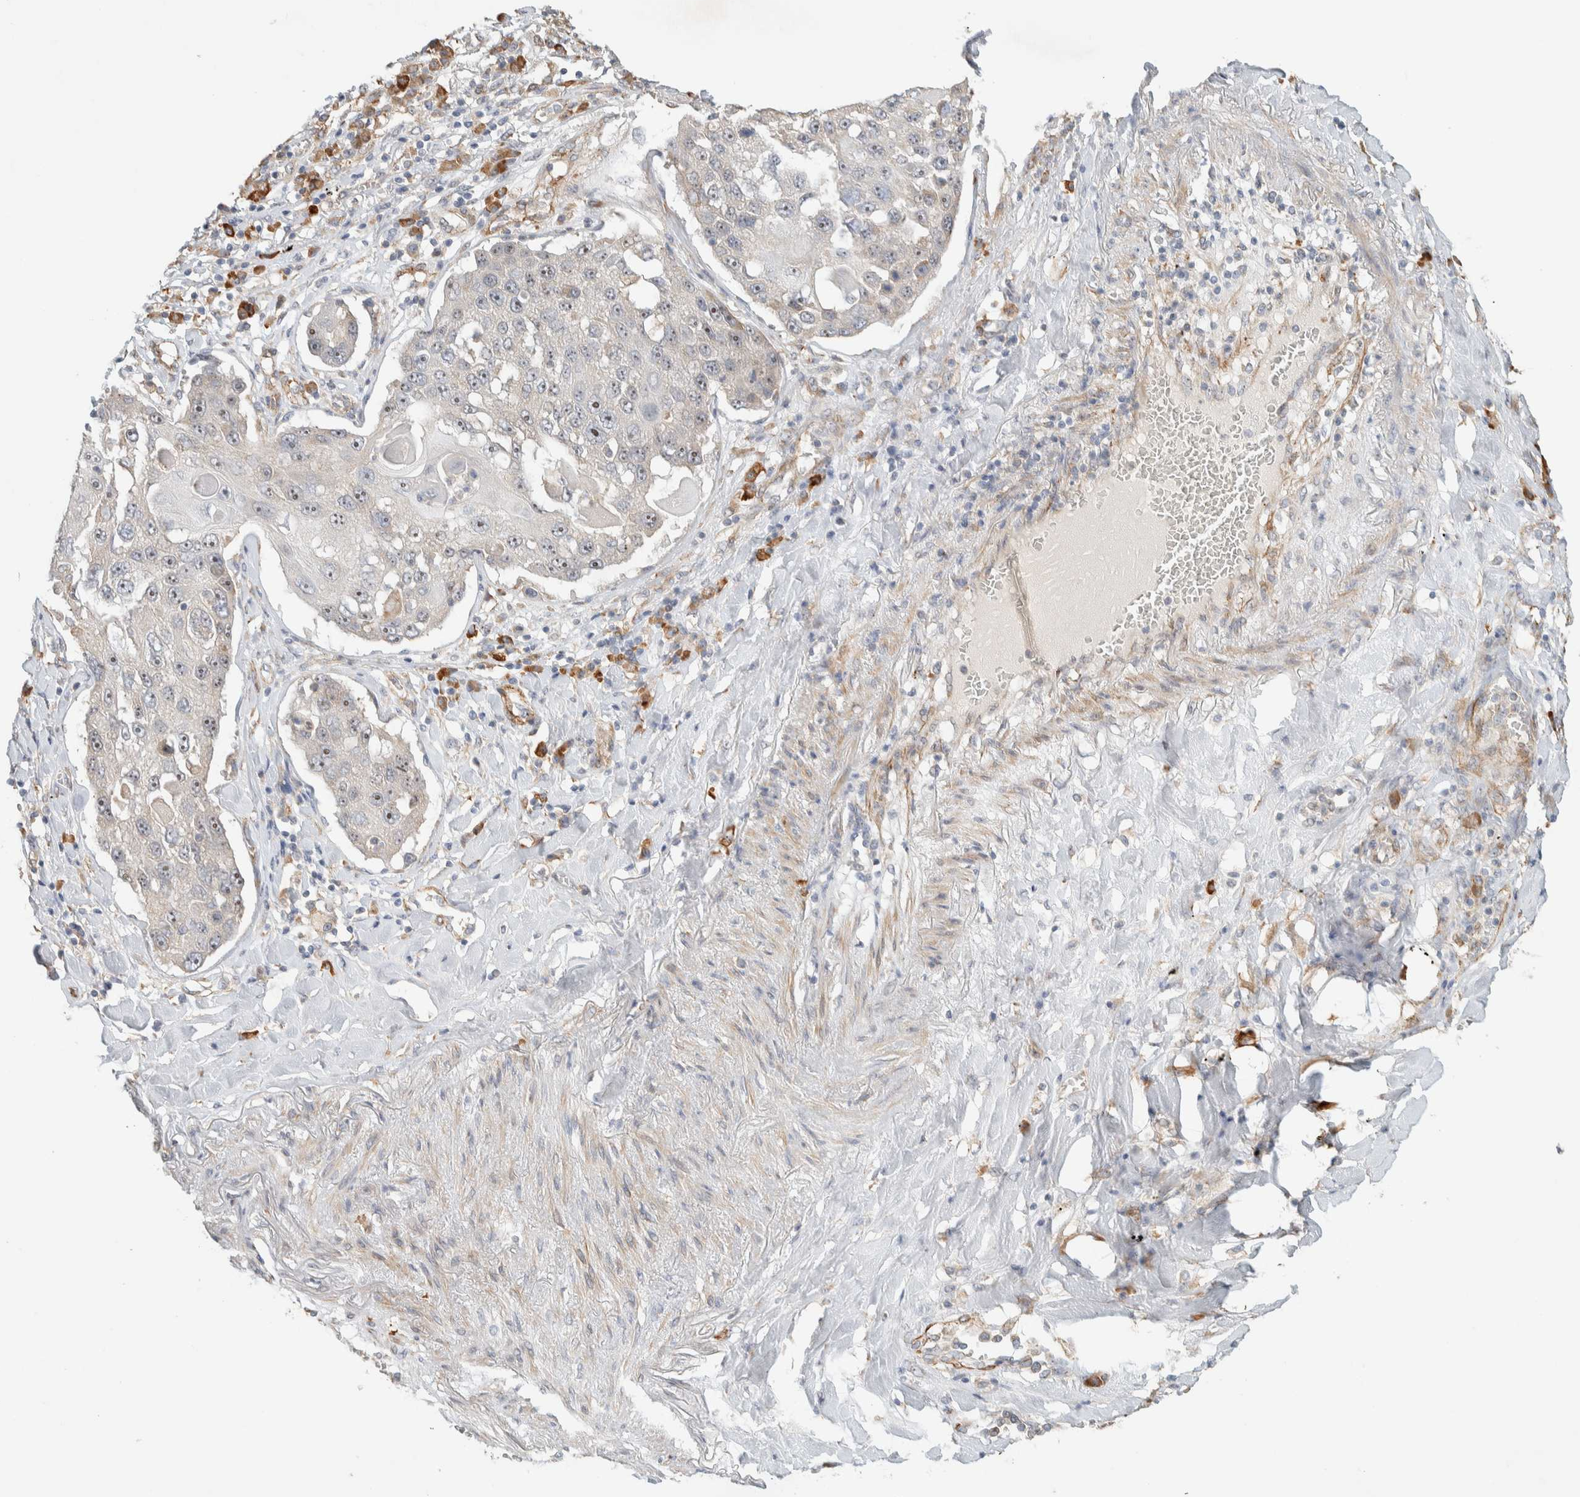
{"staining": {"intensity": "weak", "quantity": "<25%", "location": "nuclear"}, "tissue": "lung cancer", "cell_type": "Tumor cells", "image_type": "cancer", "snomed": [{"axis": "morphology", "description": "Squamous cell carcinoma, NOS"}, {"axis": "topography", "description": "Lung"}], "caption": "A high-resolution micrograph shows immunohistochemistry (IHC) staining of lung cancer, which reveals no significant expression in tumor cells.", "gene": "KLHL40", "patient": {"sex": "male", "age": 61}}